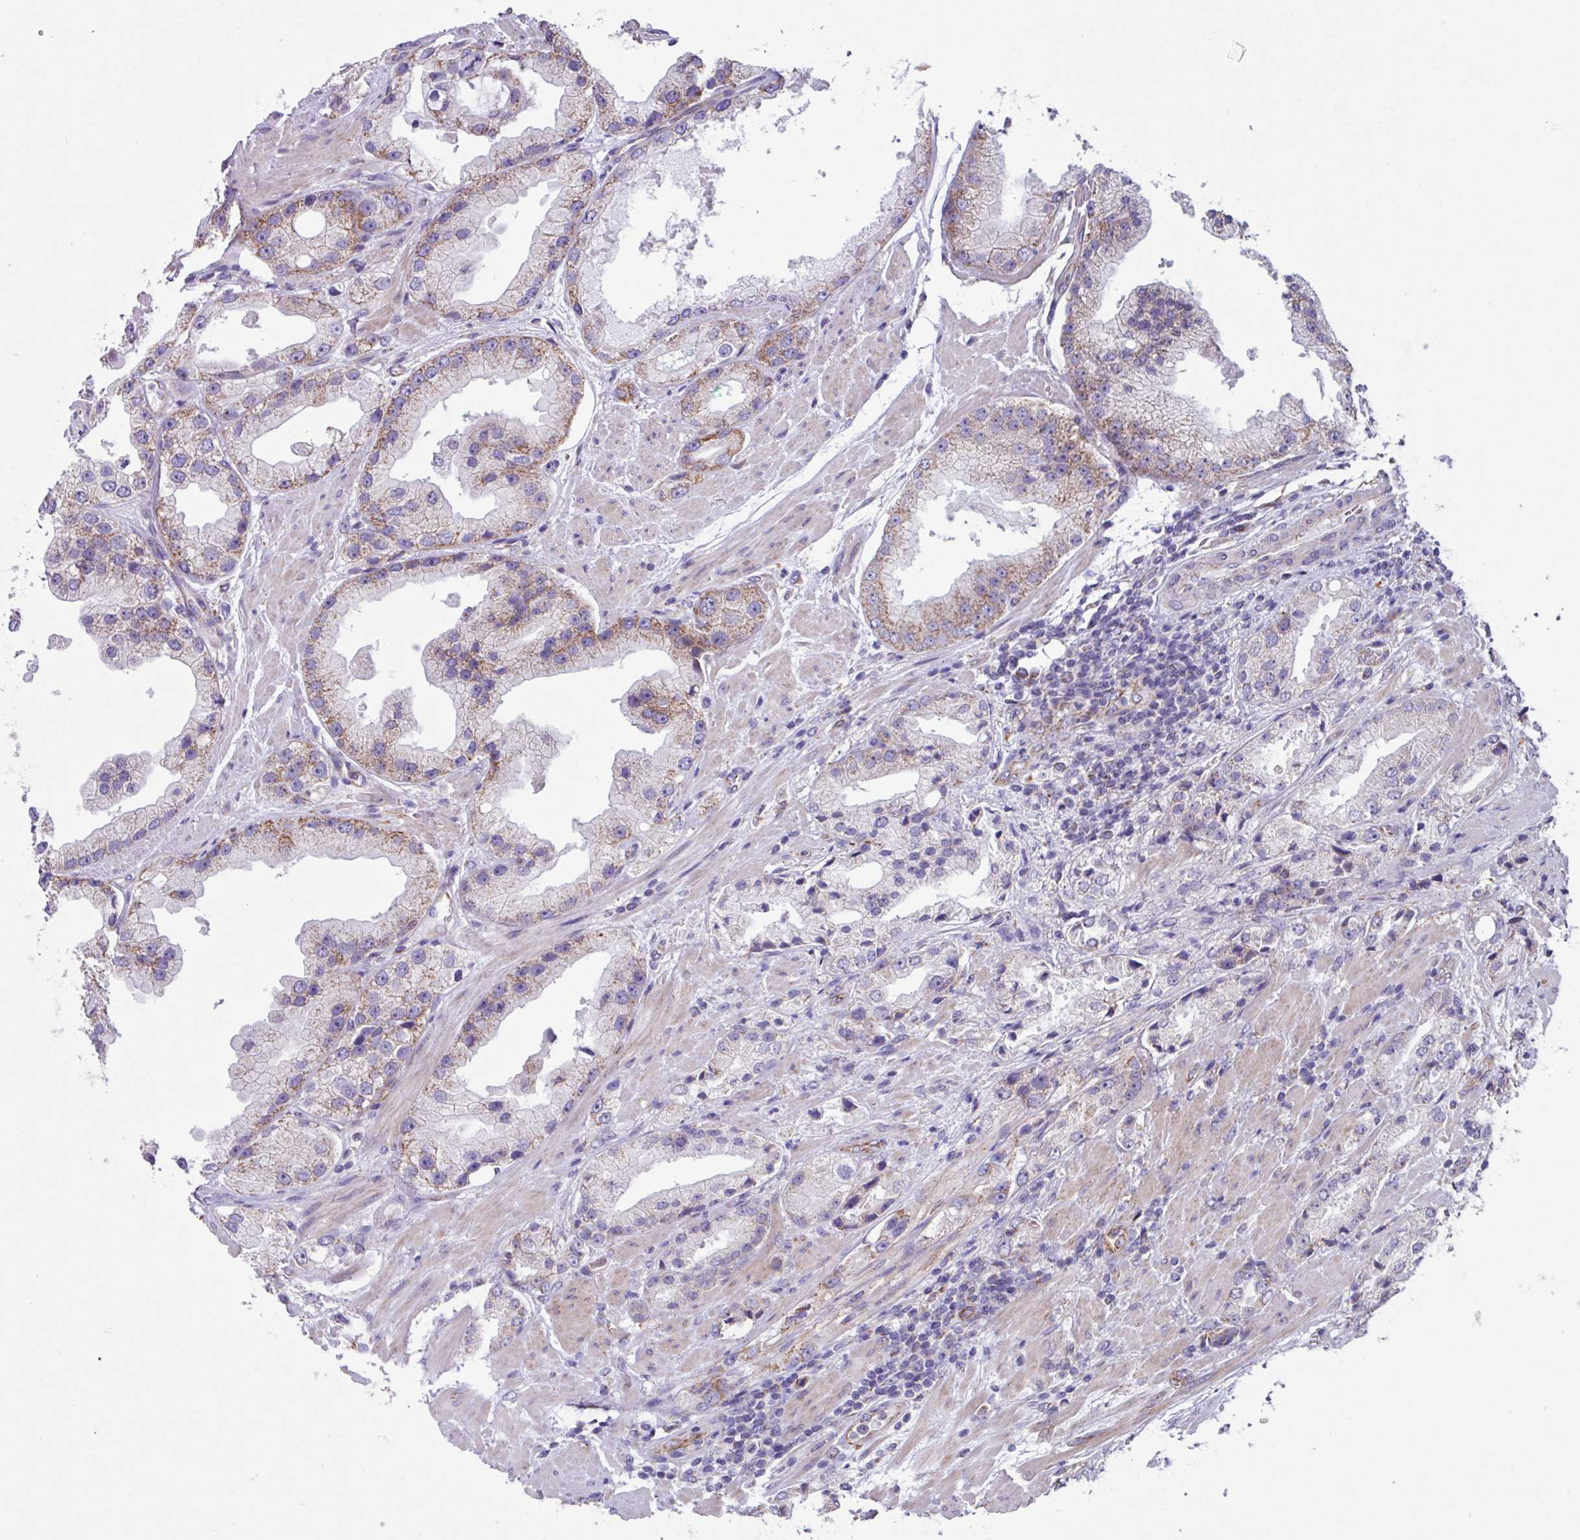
{"staining": {"intensity": "moderate", "quantity": "<25%", "location": "cytoplasmic/membranous"}, "tissue": "prostate cancer", "cell_type": "Tumor cells", "image_type": "cancer", "snomed": [{"axis": "morphology", "description": "Adenocarcinoma, Low grade"}, {"axis": "topography", "description": "Prostate"}], "caption": "A low amount of moderate cytoplasmic/membranous expression is appreciated in about <25% of tumor cells in prostate adenocarcinoma (low-grade) tissue.", "gene": "OTULIN", "patient": {"sex": "male", "age": 67}}